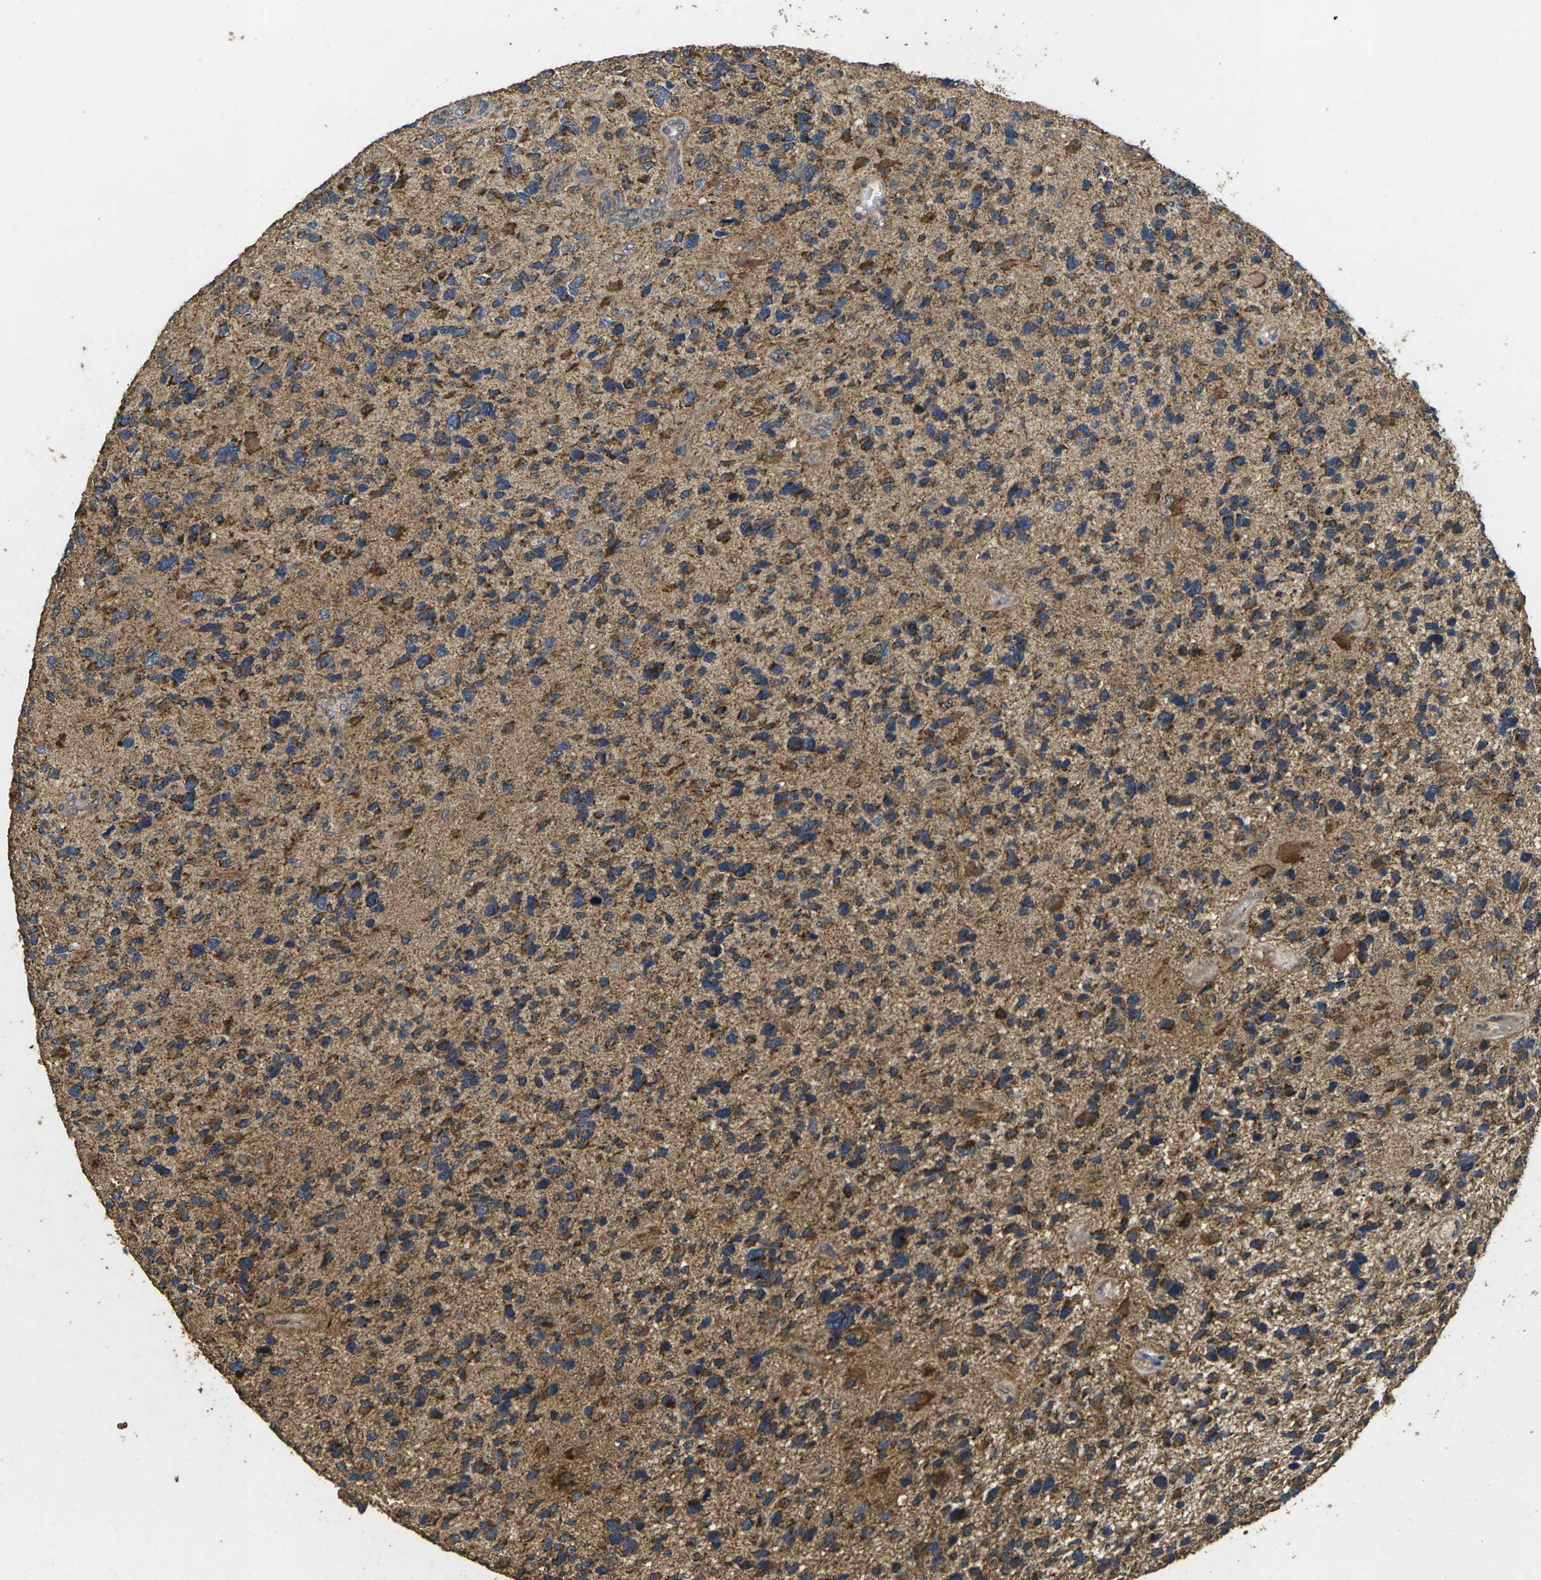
{"staining": {"intensity": "moderate", "quantity": ">75%", "location": "cytoplasmic/membranous"}, "tissue": "glioma", "cell_type": "Tumor cells", "image_type": "cancer", "snomed": [{"axis": "morphology", "description": "Glioma, malignant, High grade"}, {"axis": "topography", "description": "Brain"}], "caption": "About >75% of tumor cells in human high-grade glioma (malignant) exhibit moderate cytoplasmic/membranous protein positivity as visualized by brown immunohistochemical staining.", "gene": "MAPK11", "patient": {"sex": "female", "age": 58}}